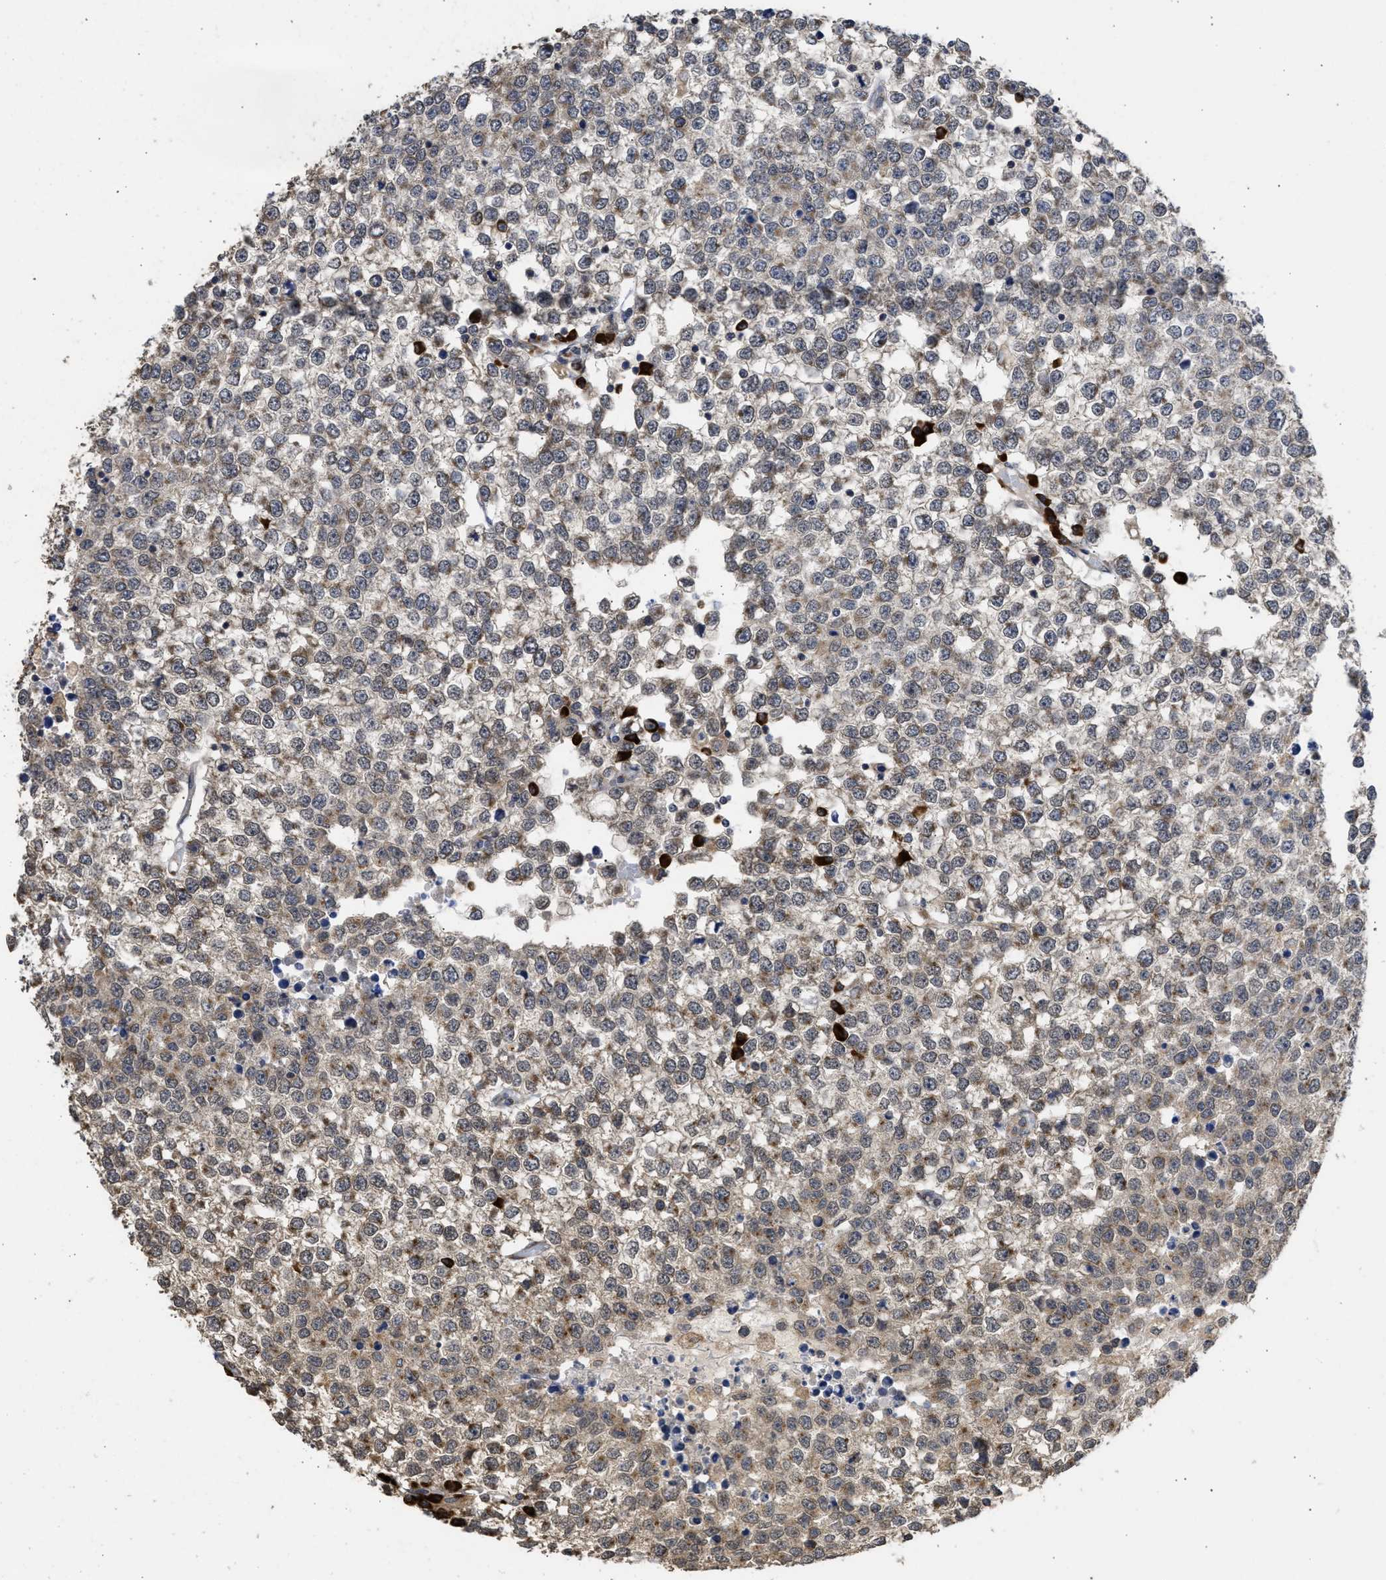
{"staining": {"intensity": "moderate", "quantity": "25%-75%", "location": "cytoplasmic/membranous"}, "tissue": "testis cancer", "cell_type": "Tumor cells", "image_type": "cancer", "snomed": [{"axis": "morphology", "description": "Seminoma, NOS"}, {"axis": "topography", "description": "Testis"}], "caption": "Brown immunohistochemical staining in human testis cancer displays moderate cytoplasmic/membranous positivity in about 25%-75% of tumor cells.", "gene": "DNAJC1", "patient": {"sex": "male", "age": 65}}